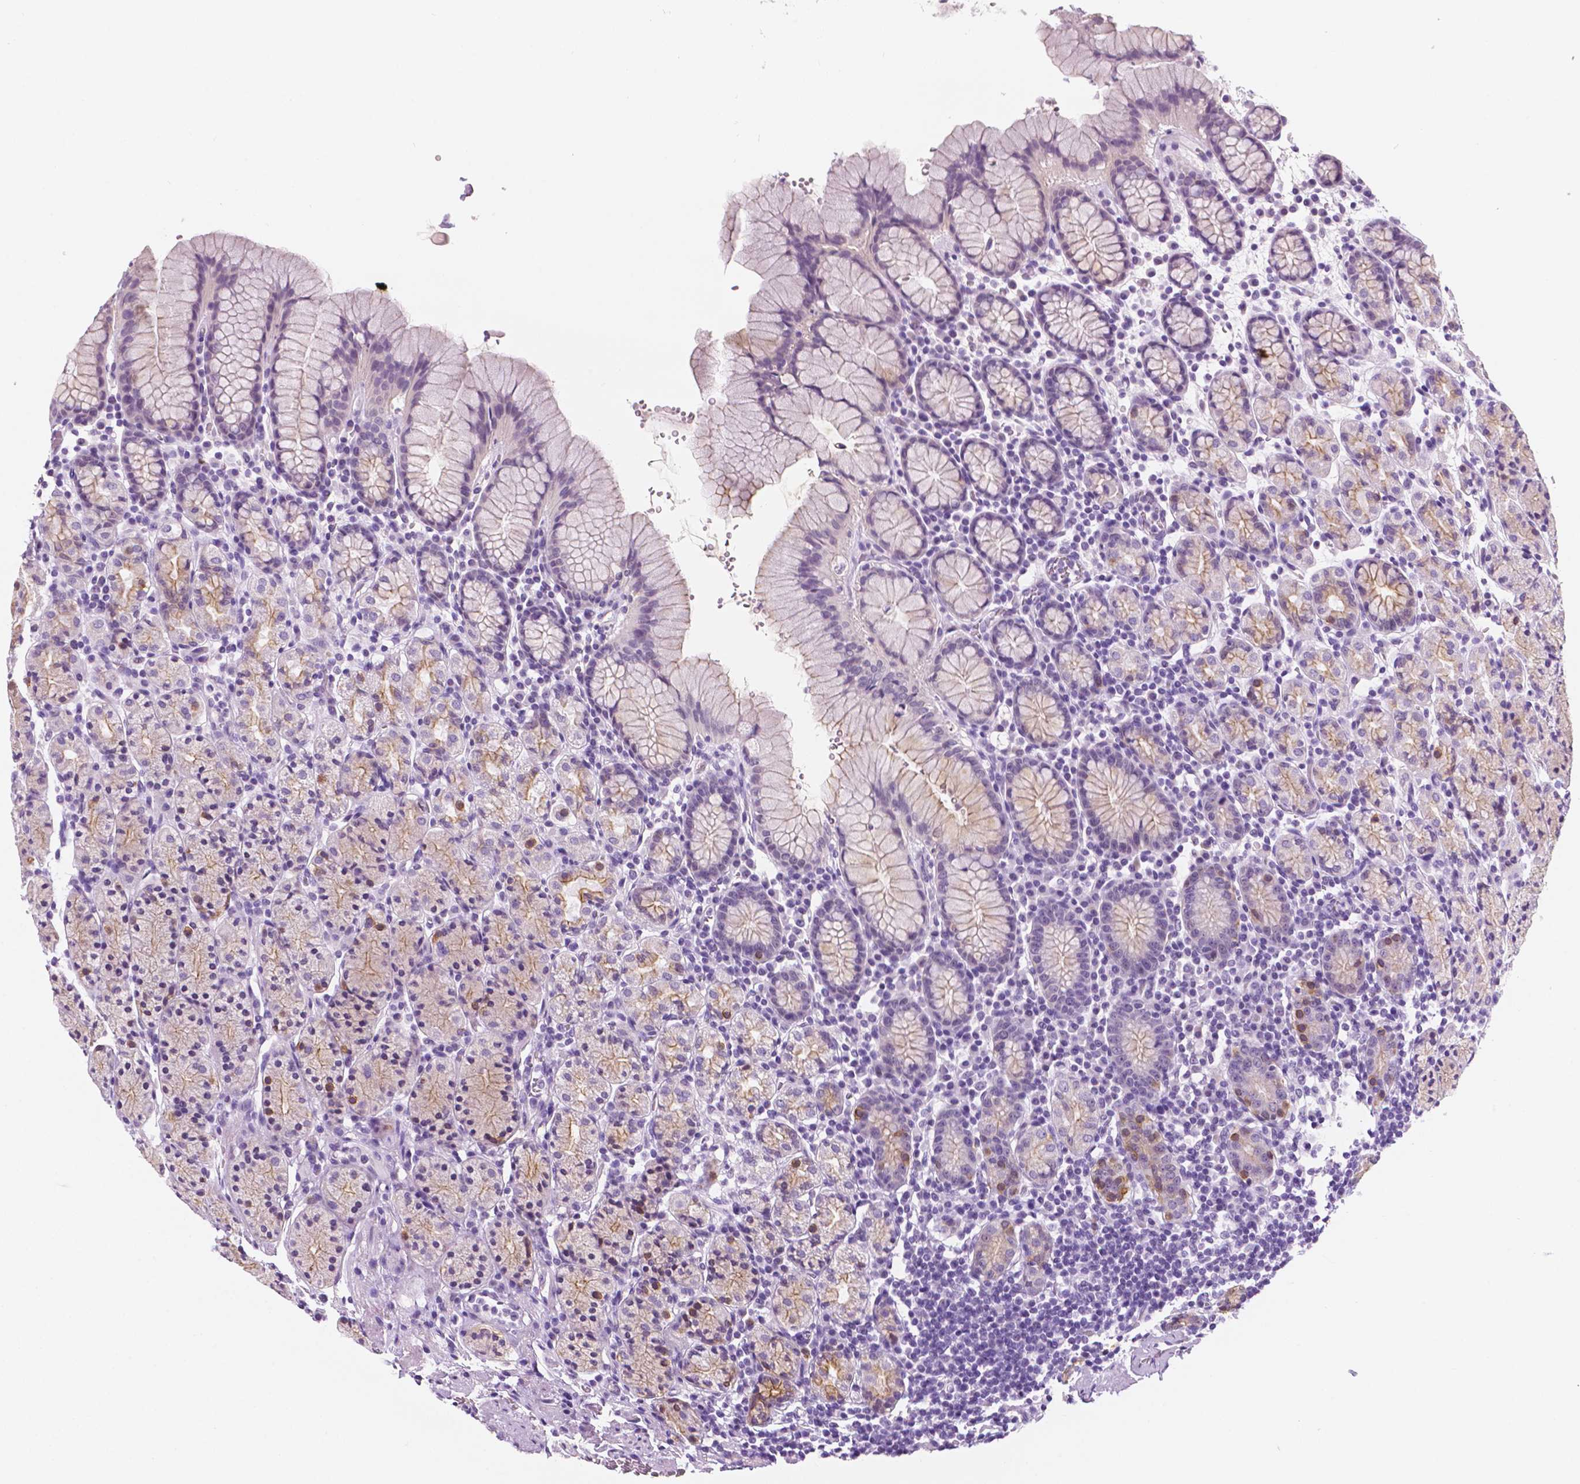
{"staining": {"intensity": "moderate", "quantity": "<25%", "location": "cytoplasmic/membranous"}, "tissue": "stomach", "cell_type": "Glandular cells", "image_type": "normal", "snomed": [{"axis": "morphology", "description": "Normal tissue, NOS"}, {"axis": "topography", "description": "Stomach, upper"}, {"axis": "topography", "description": "Stomach"}], "caption": "An IHC photomicrograph of unremarkable tissue is shown. Protein staining in brown labels moderate cytoplasmic/membranous positivity in stomach within glandular cells.", "gene": "PPL", "patient": {"sex": "male", "age": 62}}